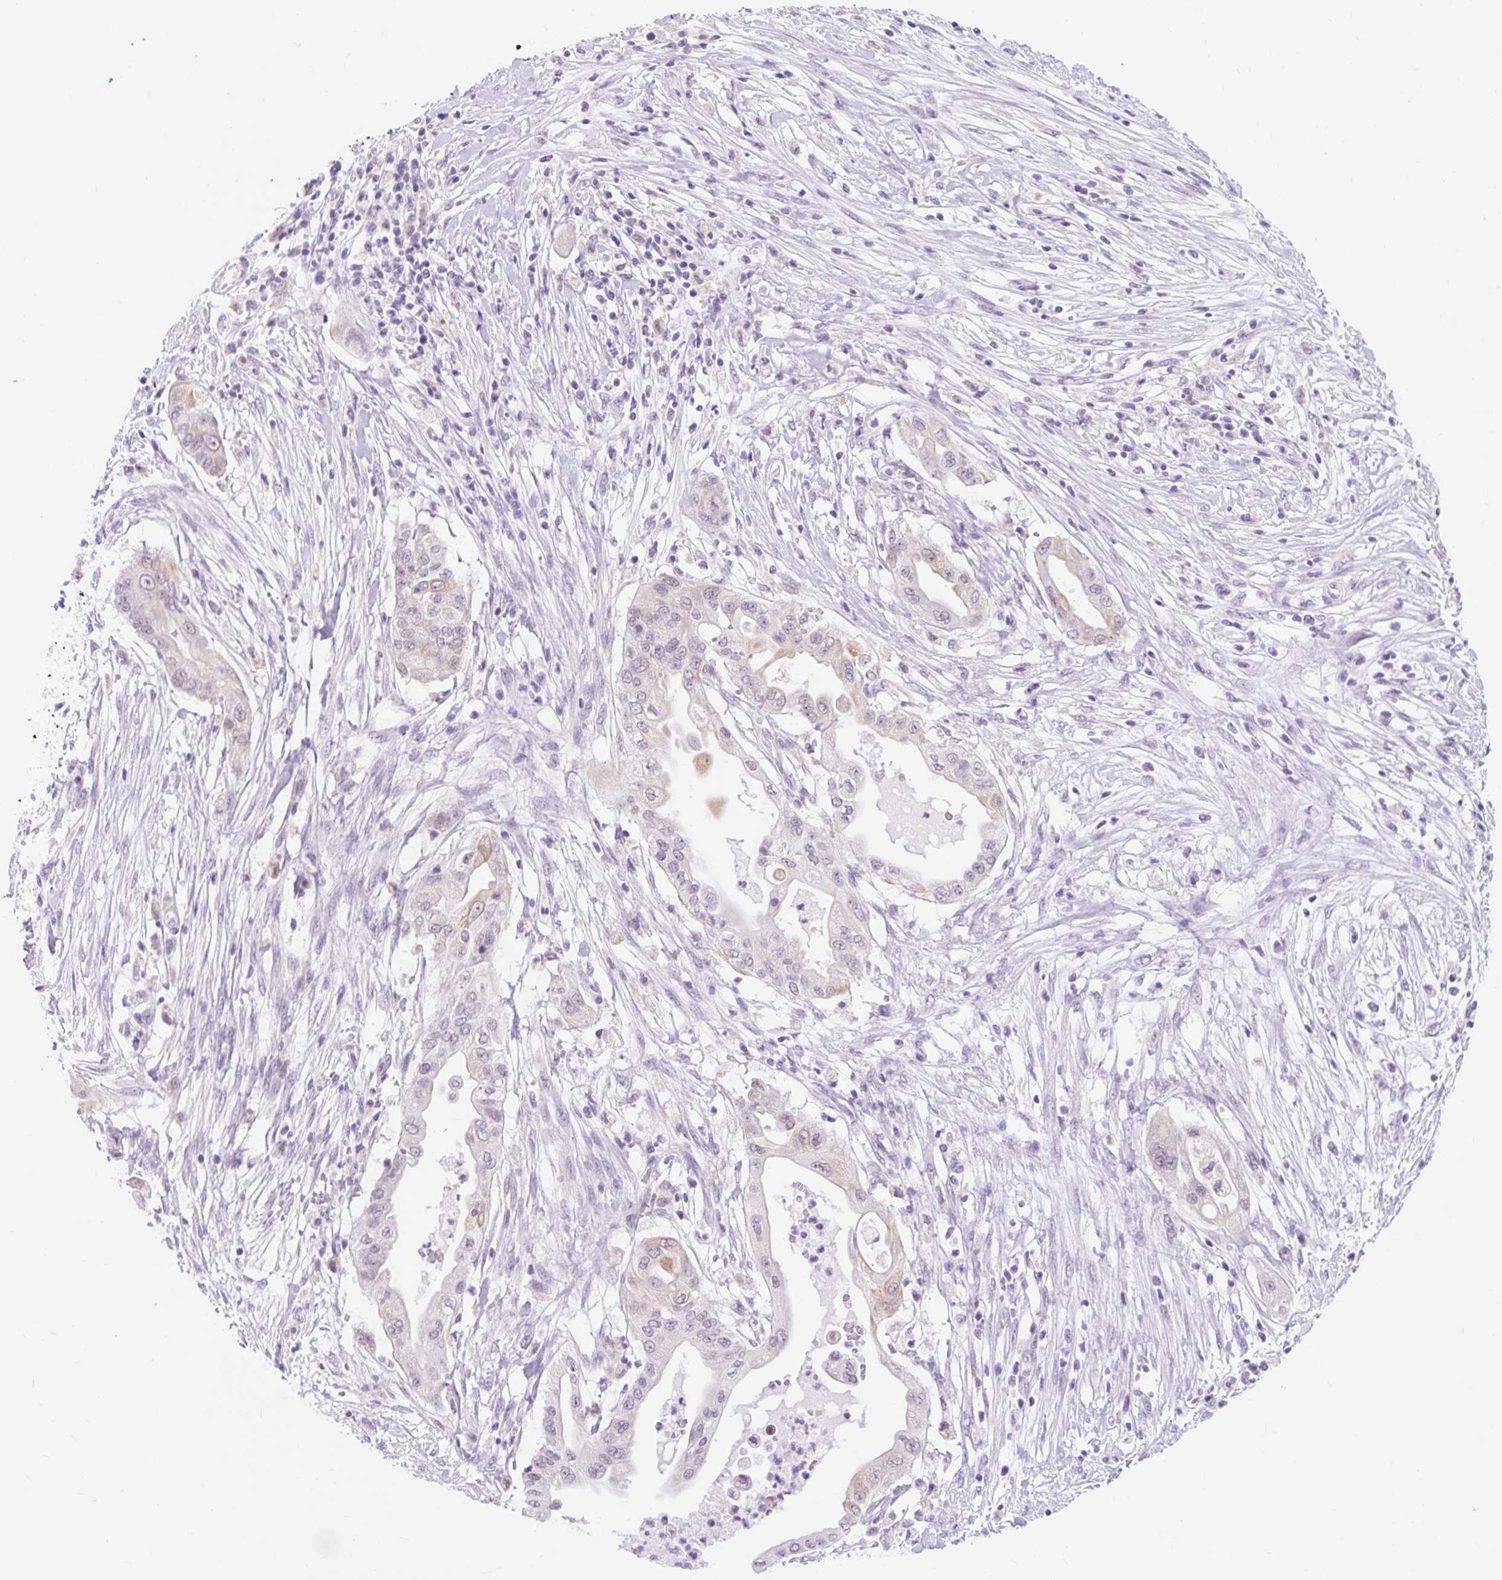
{"staining": {"intensity": "weak", "quantity": "<25%", "location": "cytoplasmic/membranous"}, "tissue": "pancreatic cancer", "cell_type": "Tumor cells", "image_type": "cancer", "snomed": [{"axis": "morphology", "description": "Adenocarcinoma, NOS"}, {"axis": "topography", "description": "Pancreas"}], "caption": "Adenocarcinoma (pancreatic) stained for a protein using immunohistochemistry displays no staining tumor cells.", "gene": "ITPK1", "patient": {"sex": "male", "age": 68}}